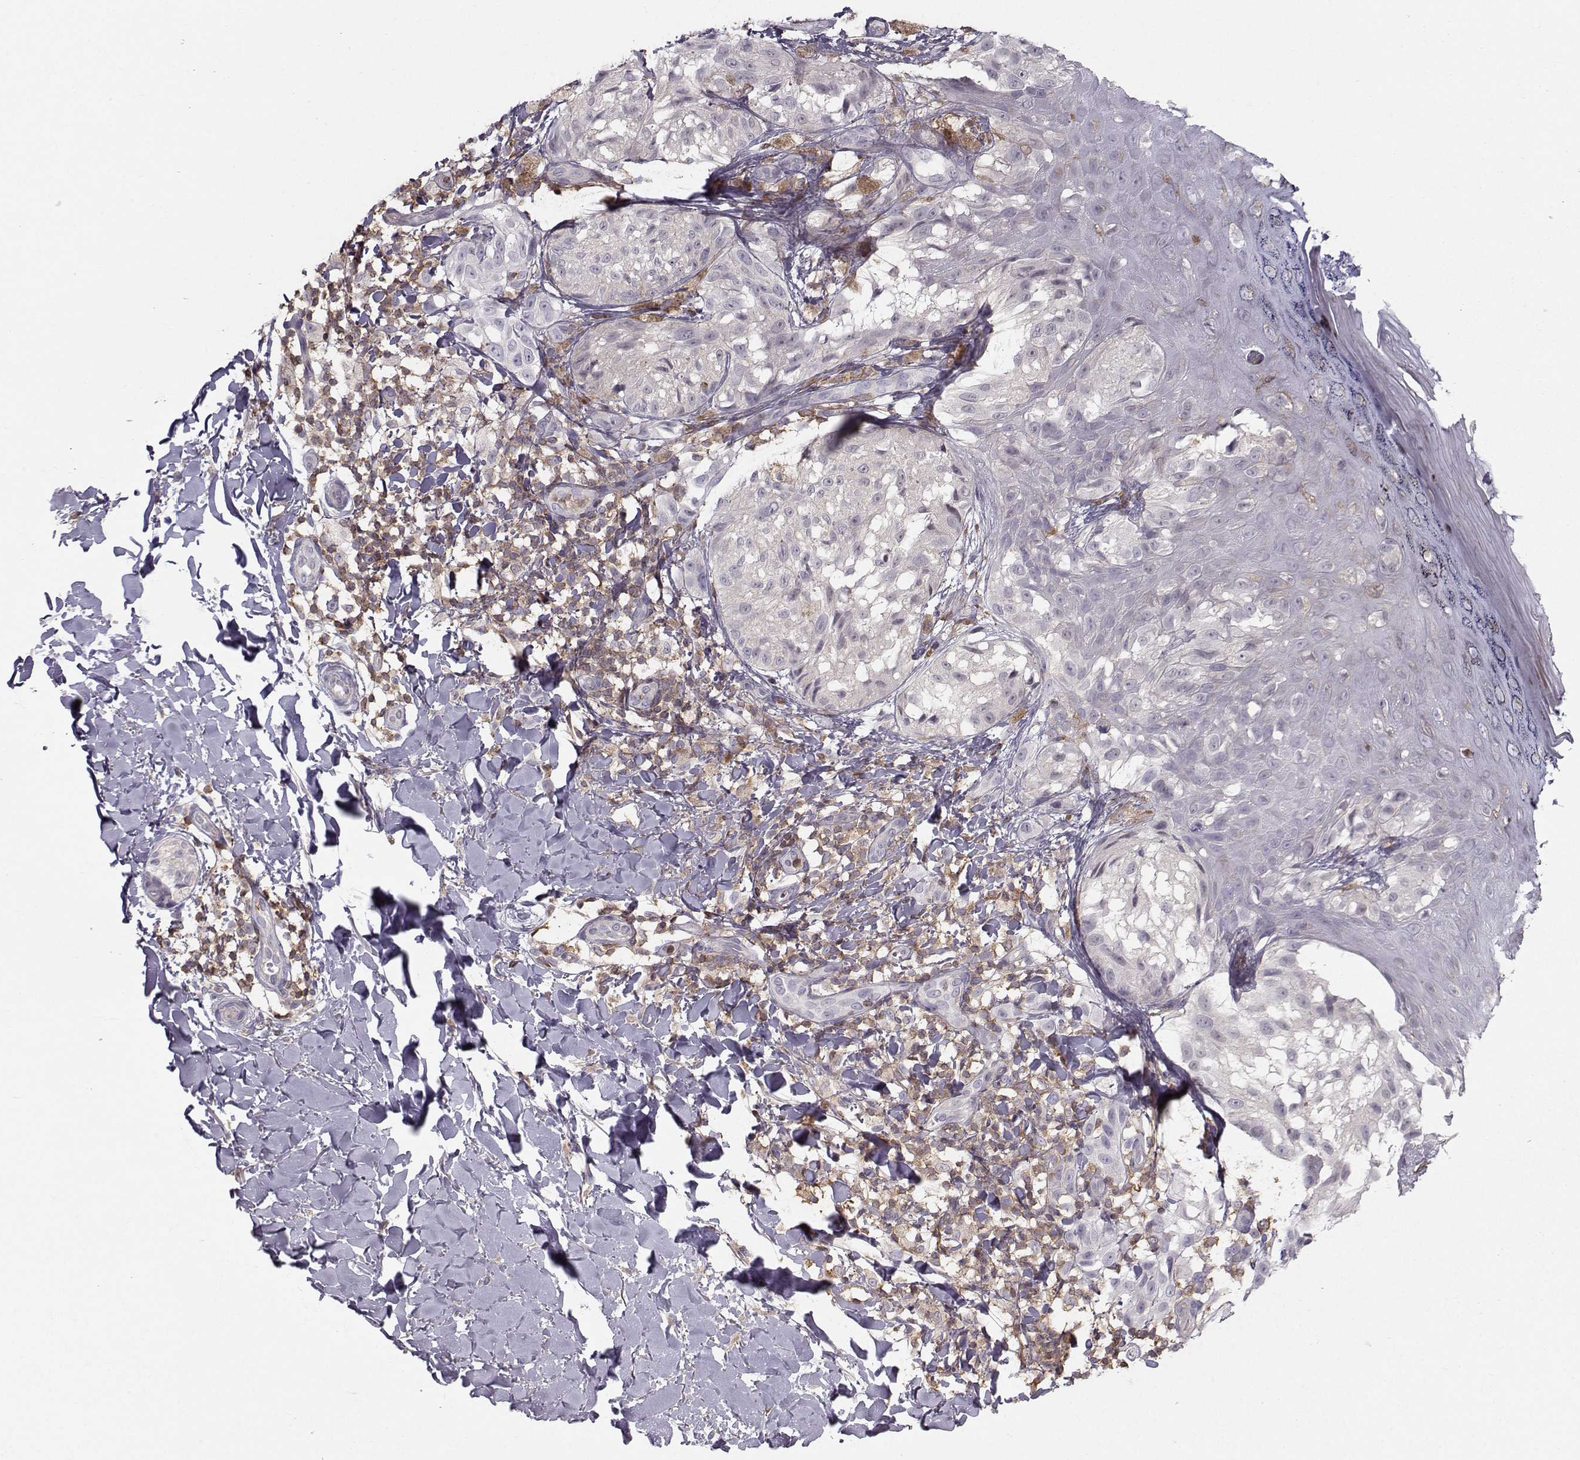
{"staining": {"intensity": "negative", "quantity": "none", "location": "none"}, "tissue": "melanoma", "cell_type": "Tumor cells", "image_type": "cancer", "snomed": [{"axis": "morphology", "description": "Malignant melanoma, NOS"}, {"axis": "topography", "description": "Skin"}], "caption": "Immunohistochemistry of melanoma reveals no staining in tumor cells. The staining is performed using DAB (3,3'-diaminobenzidine) brown chromogen with nuclei counter-stained in using hematoxylin.", "gene": "ZBTB32", "patient": {"sex": "male", "age": 36}}